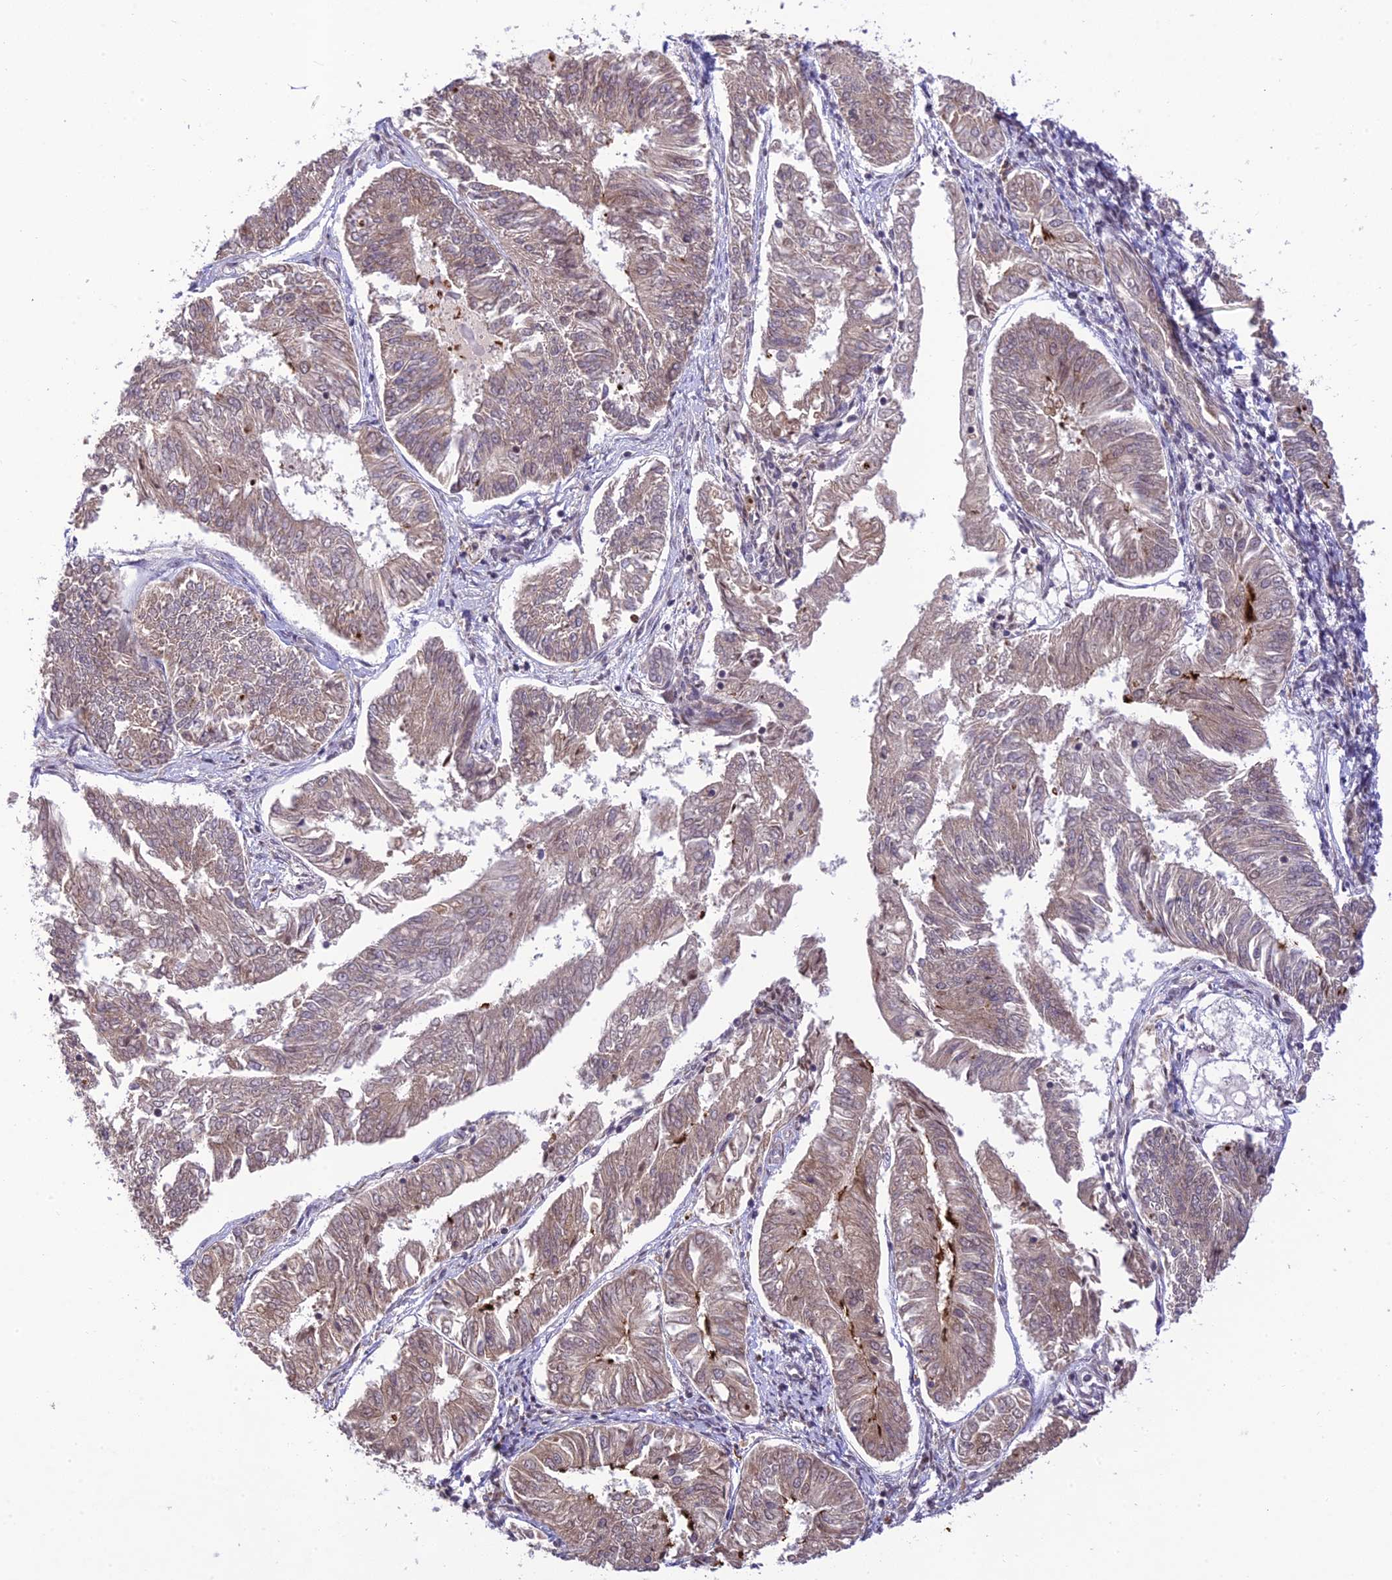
{"staining": {"intensity": "weak", "quantity": ">75%", "location": "cytoplasmic/membranous"}, "tissue": "endometrial cancer", "cell_type": "Tumor cells", "image_type": "cancer", "snomed": [{"axis": "morphology", "description": "Adenocarcinoma, NOS"}, {"axis": "topography", "description": "Endometrium"}], "caption": "Immunohistochemical staining of adenocarcinoma (endometrial) reveals low levels of weak cytoplasmic/membranous expression in about >75% of tumor cells. (brown staining indicates protein expression, while blue staining denotes nuclei).", "gene": "TEKT1", "patient": {"sex": "female", "age": 58}}